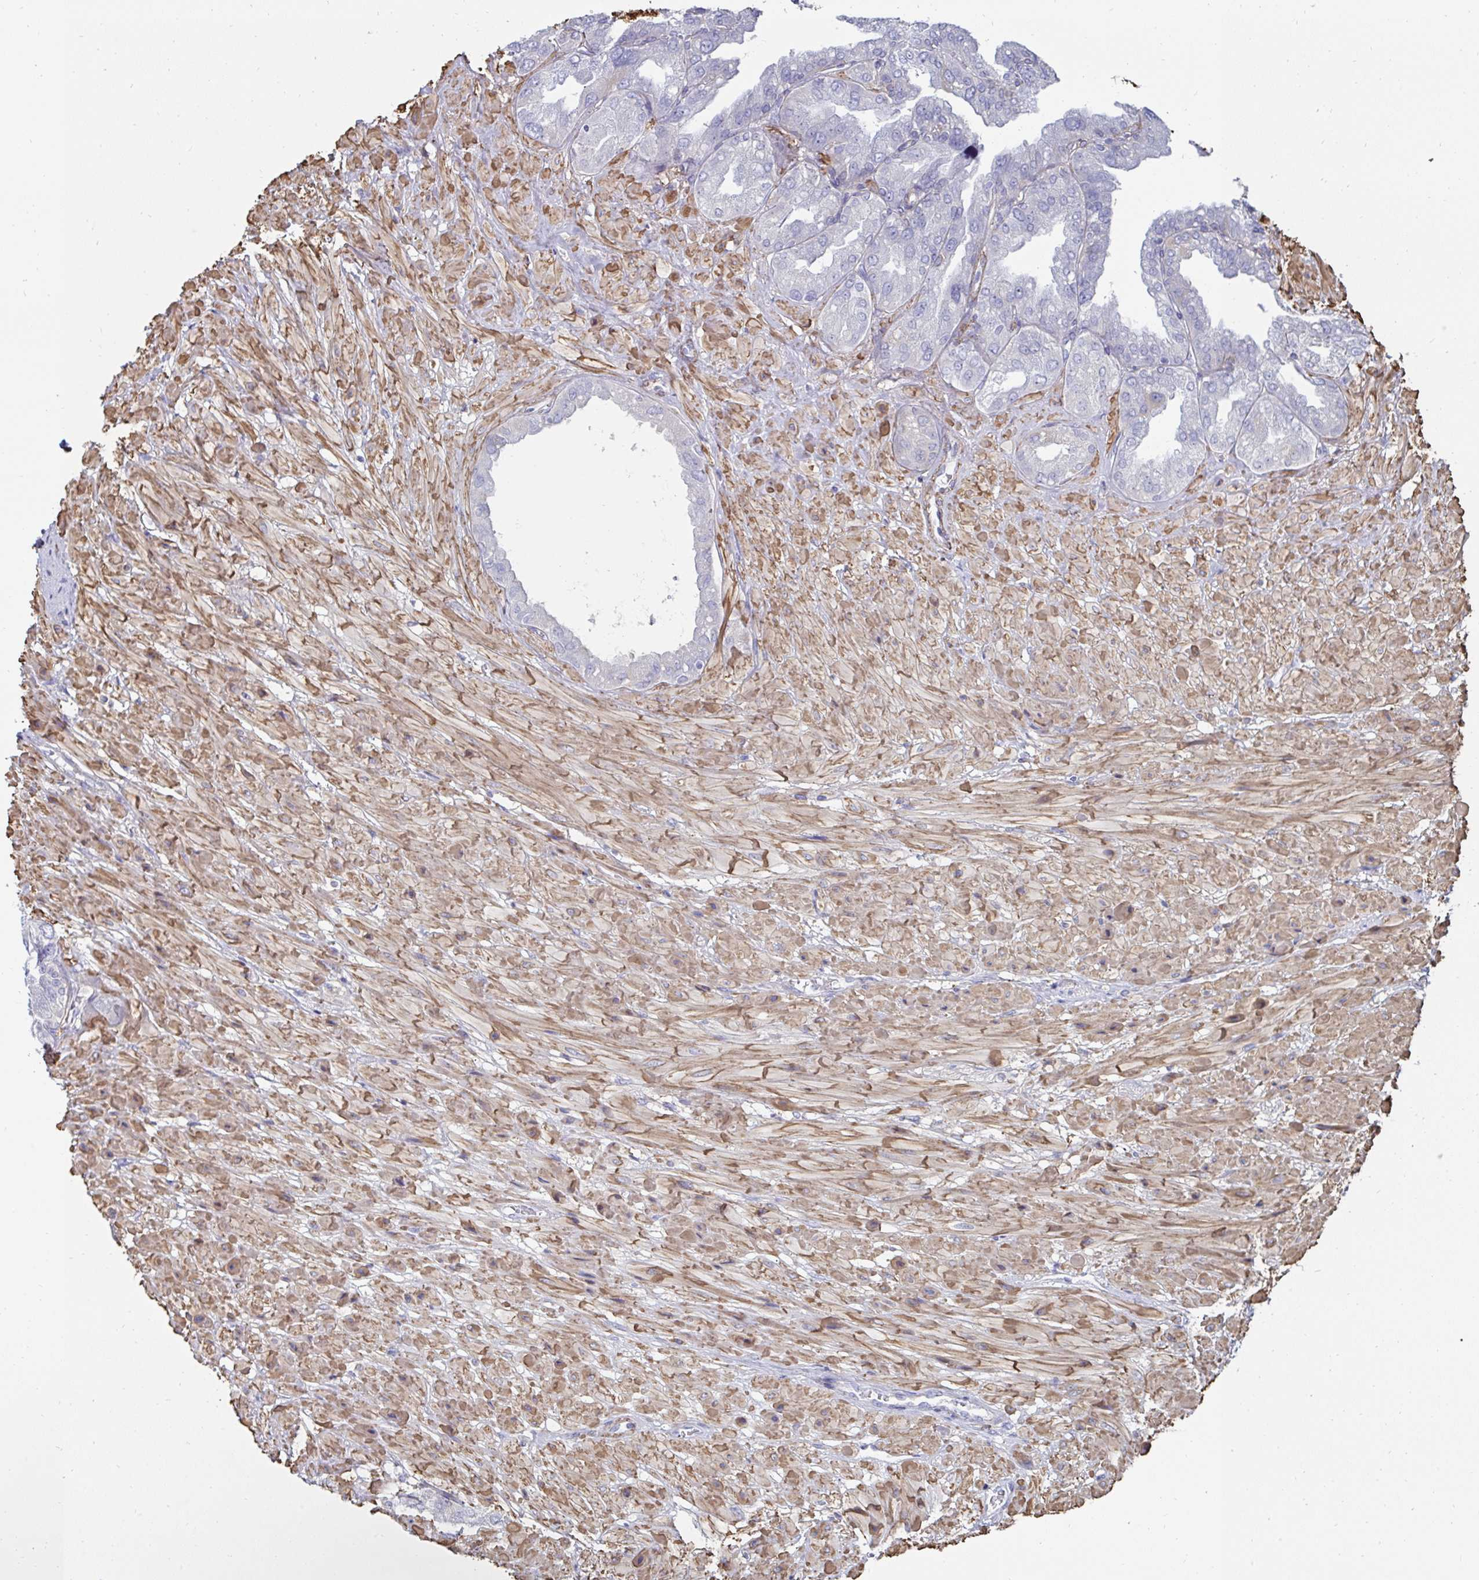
{"staining": {"intensity": "negative", "quantity": "none", "location": "none"}, "tissue": "seminal vesicle", "cell_type": "Glandular cells", "image_type": "normal", "snomed": [{"axis": "morphology", "description": "Normal tissue, NOS"}, {"axis": "topography", "description": "Seminal veicle"}], "caption": "Protein analysis of normal seminal vesicle reveals no significant expression in glandular cells. The staining was performed using DAB (3,3'-diaminobenzidine) to visualize the protein expression in brown, while the nuclei were stained in blue with hematoxylin (Magnification: 20x).", "gene": "FBXL13", "patient": {"sex": "male", "age": 55}}